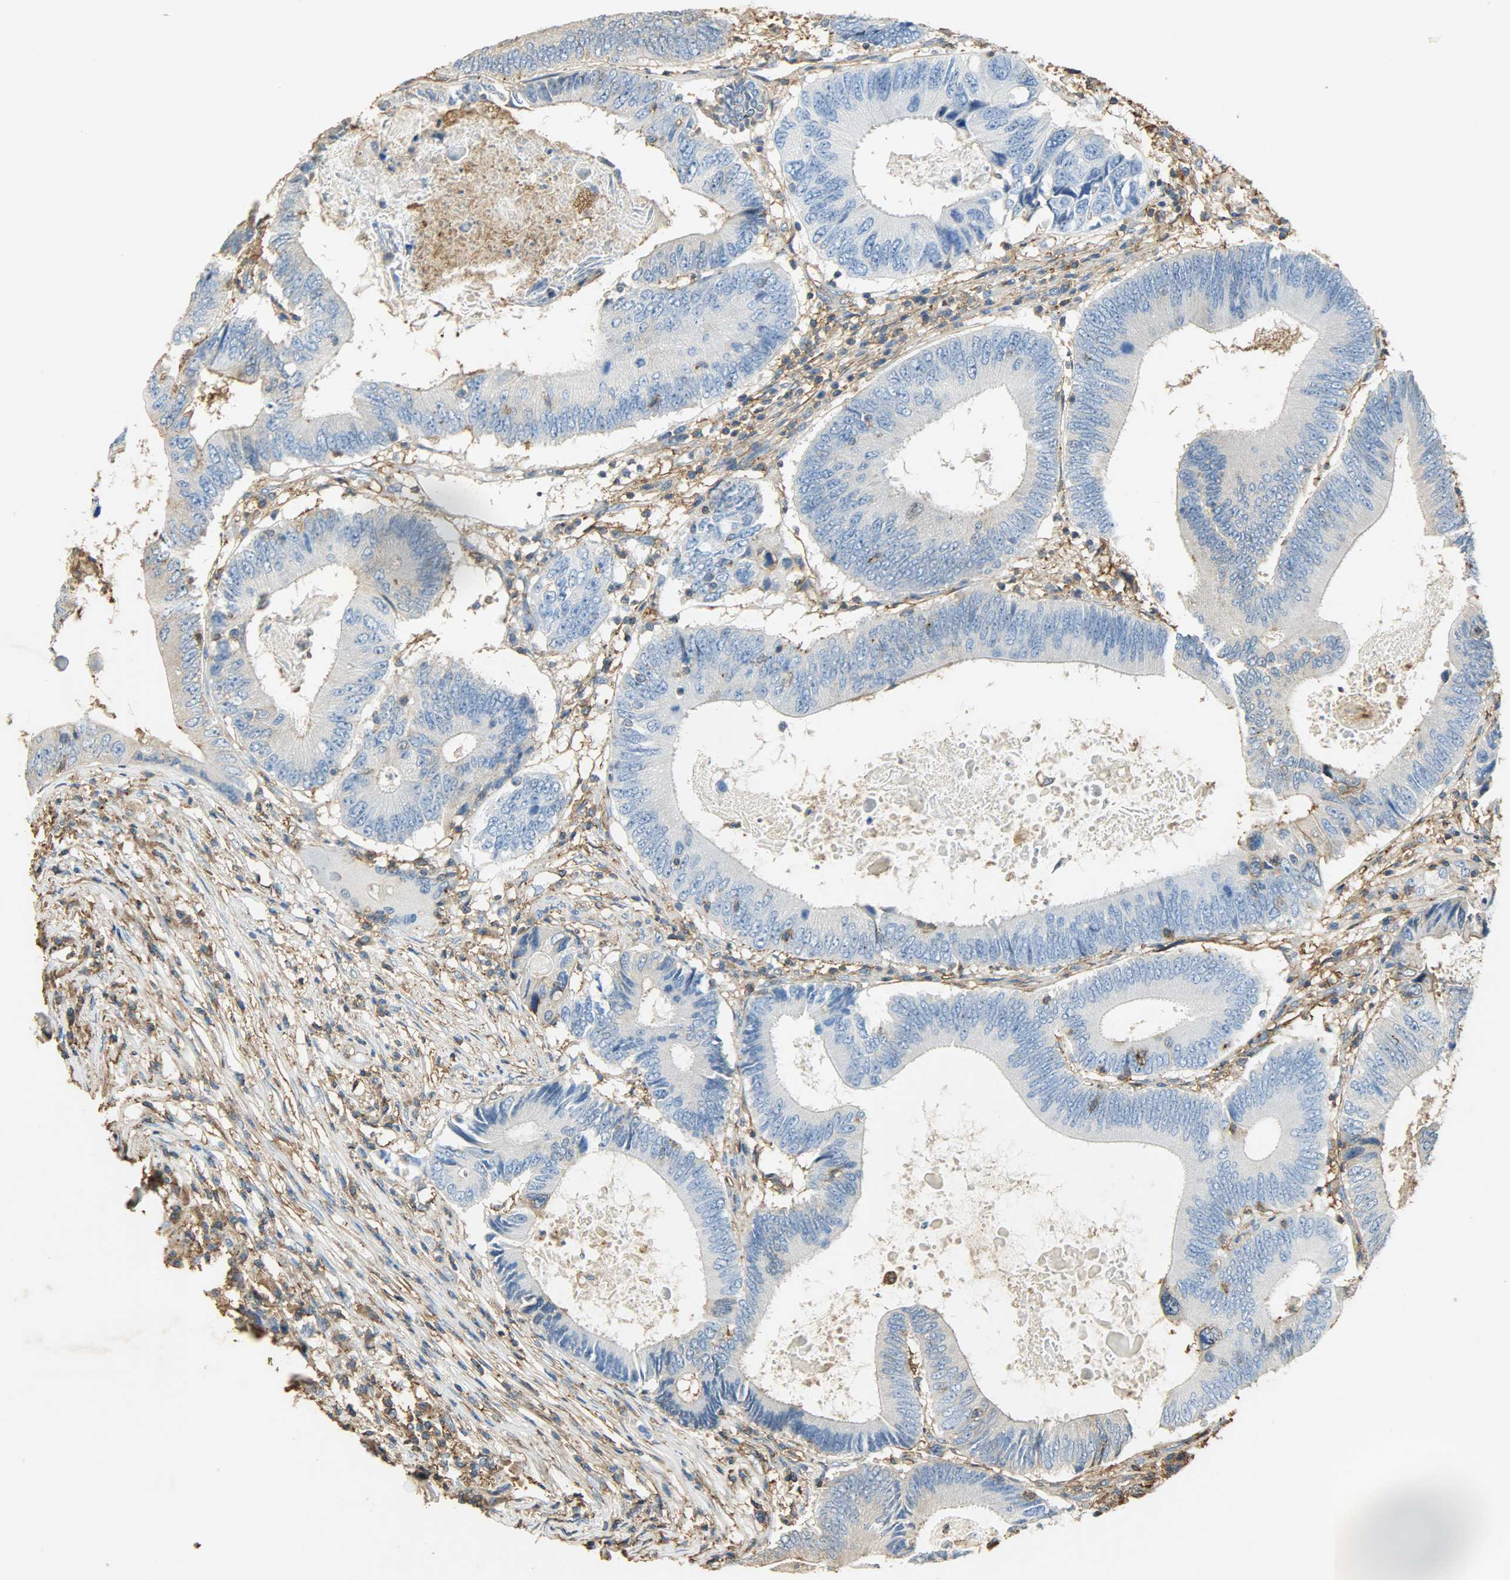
{"staining": {"intensity": "negative", "quantity": "none", "location": "none"}, "tissue": "colorectal cancer", "cell_type": "Tumor cells", "image_type": "cancer", "snomed": [{"axis": "morphology", "description": "Adenocarcinoma, NOS"}, {"axis": "topography", "description": "Colon"}], "caption": "Tumor cells are negative for protein expression in human colorectal adenocarcinoma.", "gene": "ANXA6", "patient": {"sex": "female", "age": 78}}